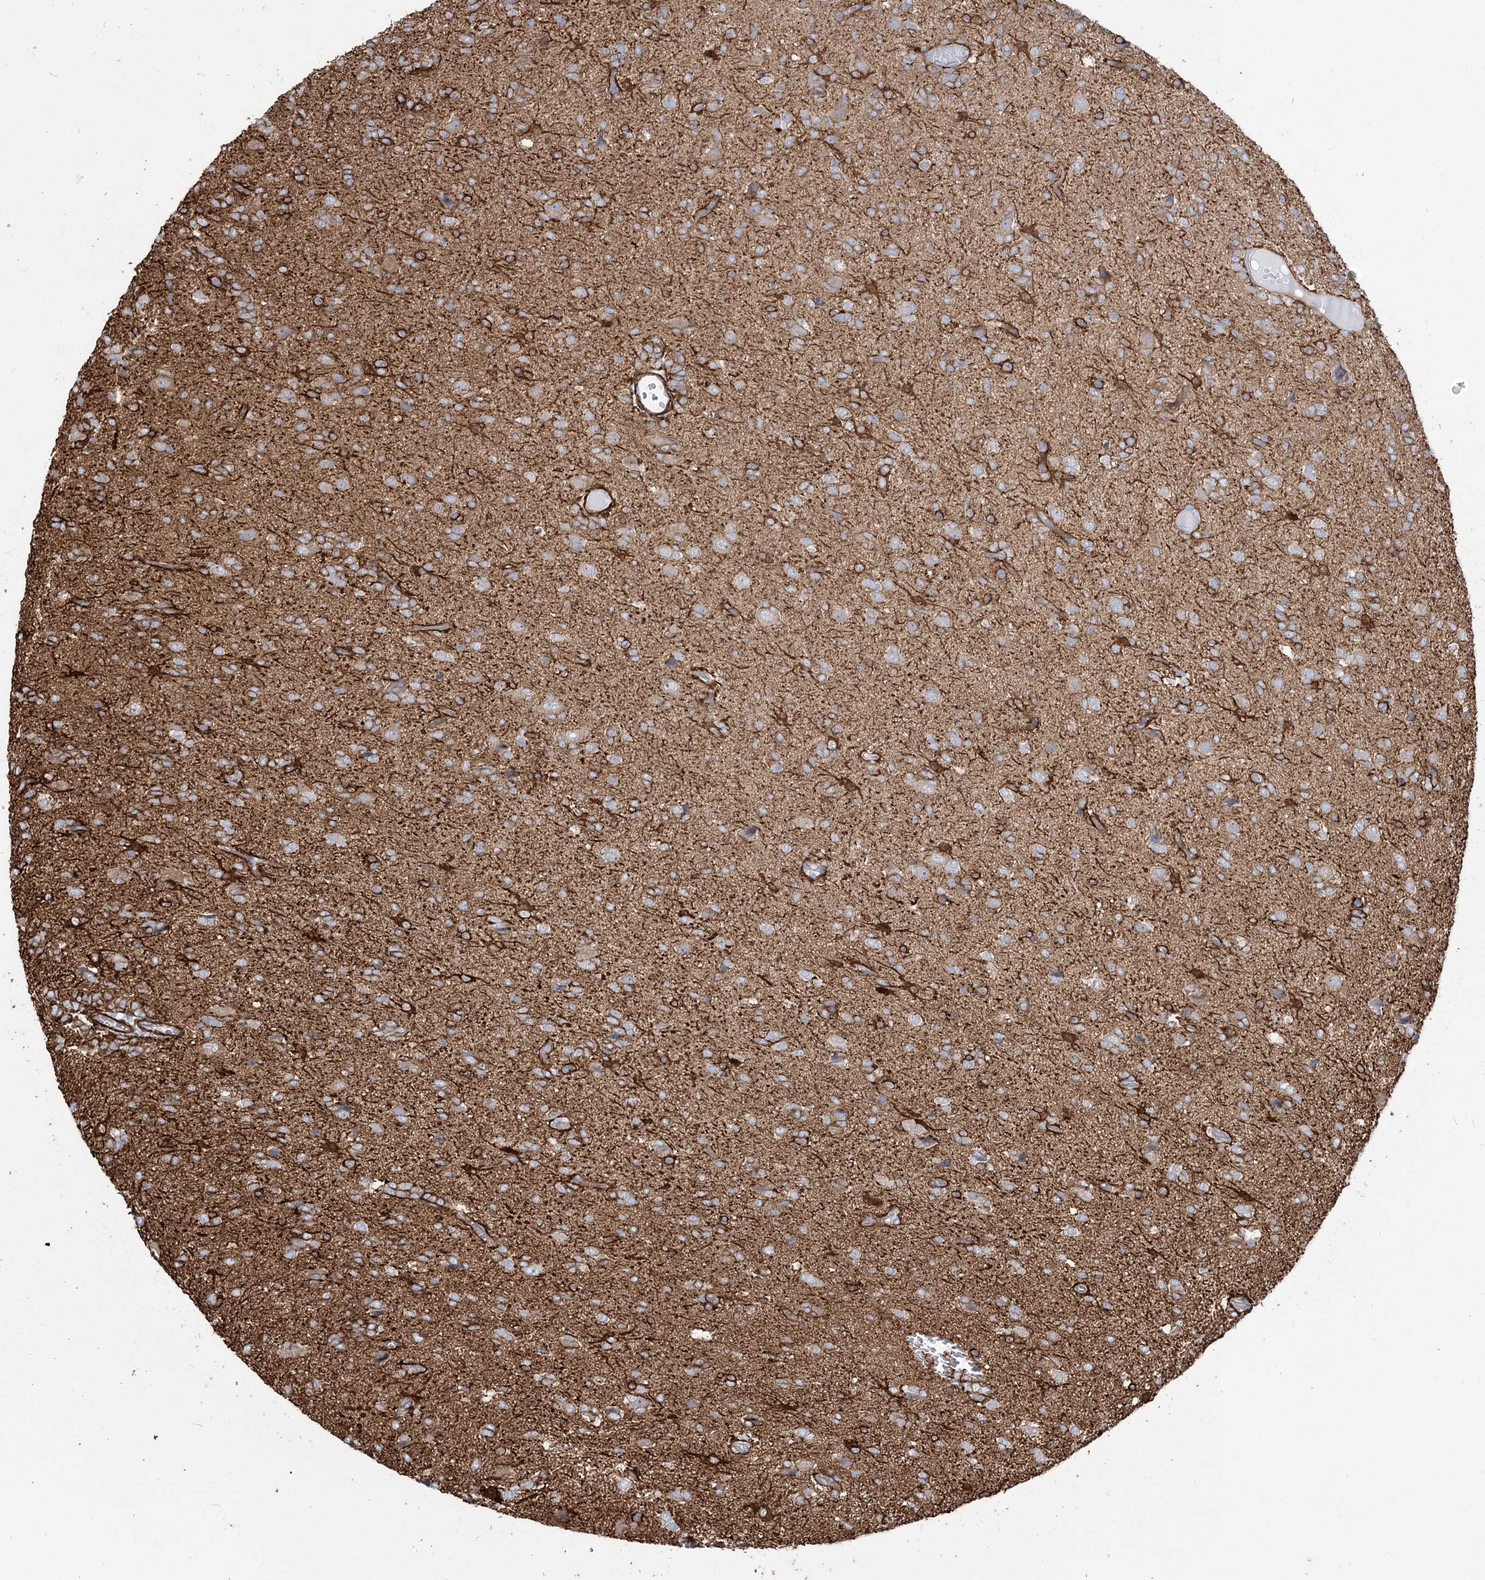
{"staining": {"intensity": "moderate", "quantity": "<25%", "location": "cytoplasmic/membranous"}, "tissue": "glioma", "cell_type": "Tumor cells", "image_type": "cancer", "snomed": [{"axis": "morphology", "description": "Glioma, malignant, High grade"}, {"axis": "topography", "description": "Brain"}], "caption": "A micrograph of malignant high-grade glioma stained for a protein shows moderate cytoplasmic/membranous brown staining in tumor cells.", "gene": "PLEKHA5", "patient": {"sex": "female", "age": 59}}